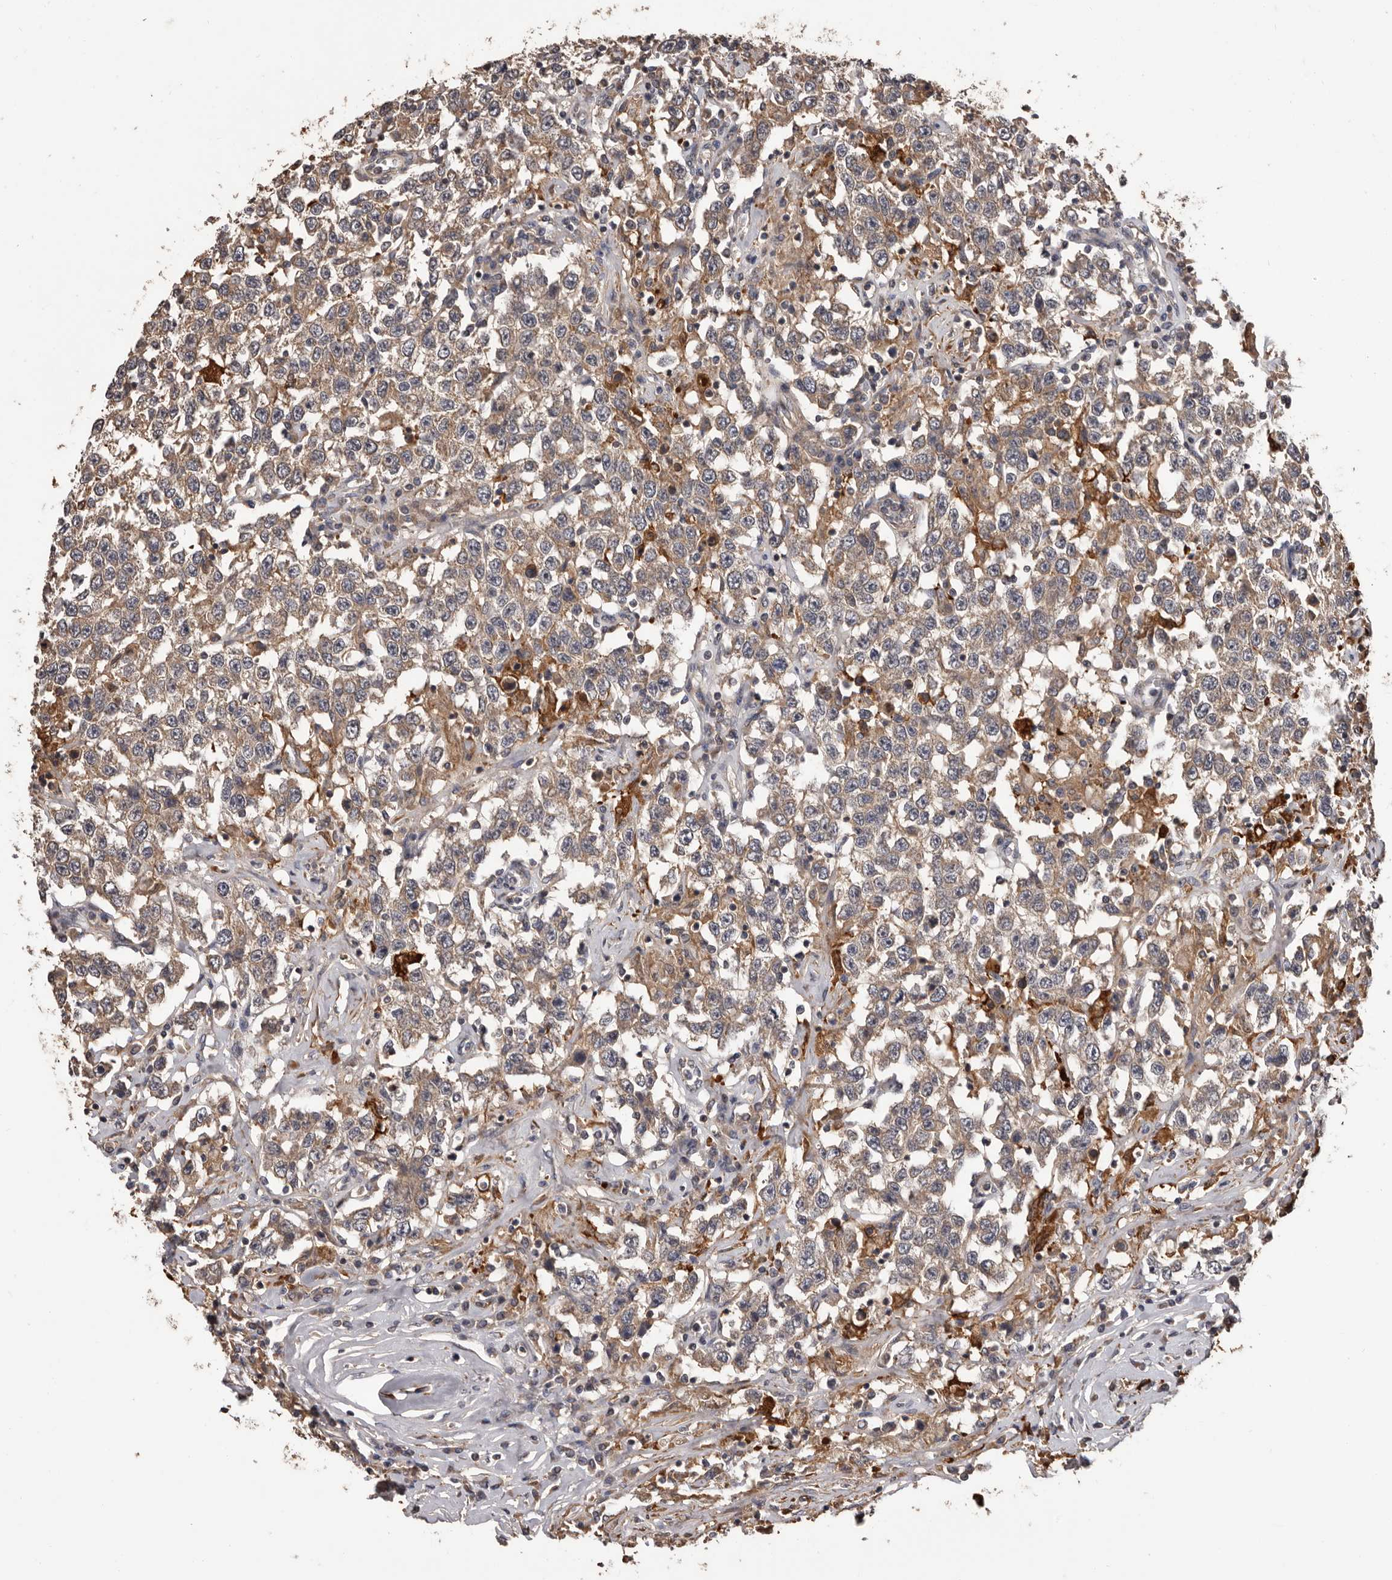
{"staining": {"intensity": "weak", "quantity": ">75%", "location": "cytoplasmic/membranous"}, "tissue": "testis cancer", "cell_type": "Tumor cells", "image_type": "cancer", "snomed": [{"axis": "morphology", "description": "Seminoma, NOS"}, {"axis": "topography", "description": "Testis"}], "caption": "Testis seminoma tissue demonstrates weak cytoplasmic/membranous positivity in approximately >75% of tumor cells The staining was performed using DAB to visualize the protein expression in brown, while the nuclei were stained in blue with hematoxylin (Magnification: 20x).", "gene": "ADAMTS2", "patient": {"sex": "male", "age": 41}}